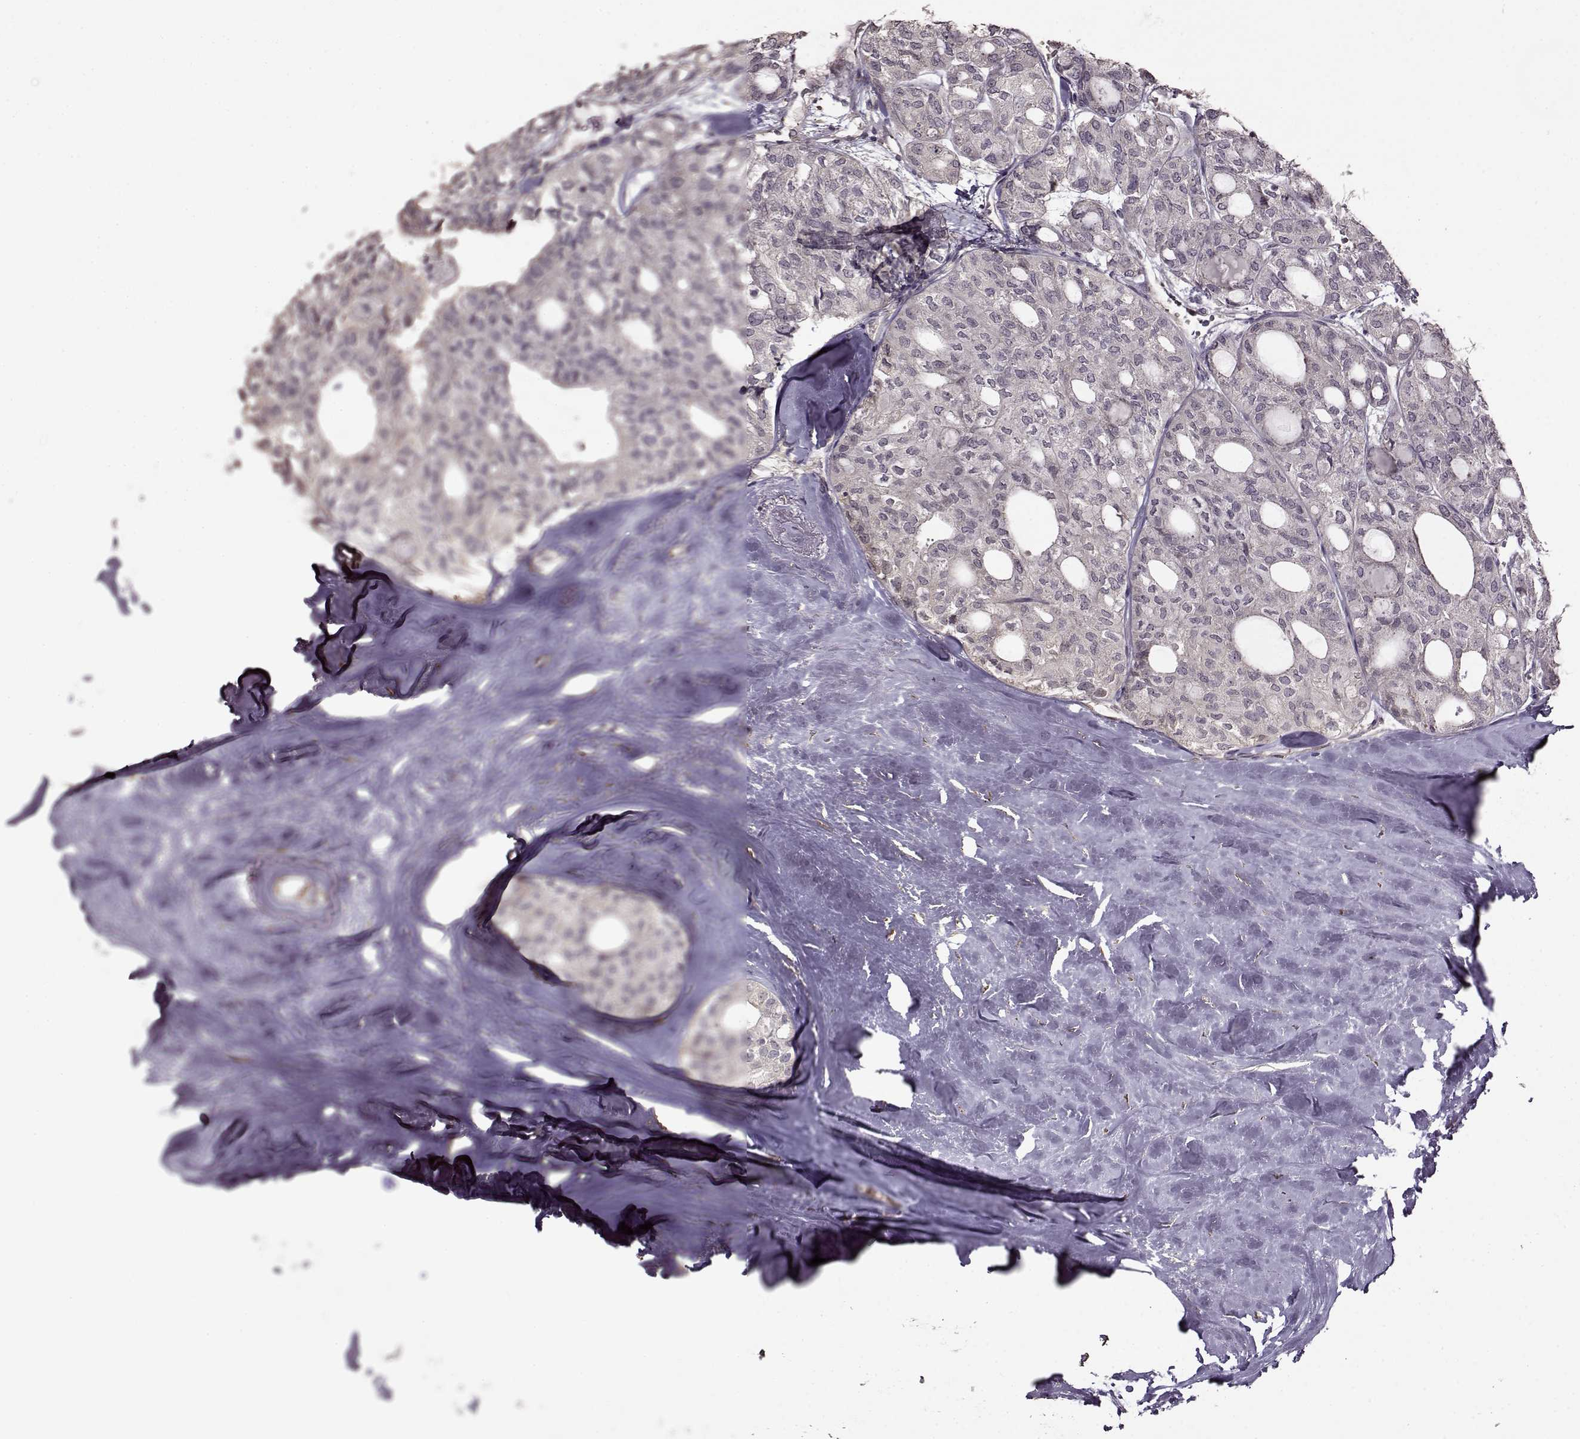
{"staining": {"intensity": "negative", "quantity": "none", "location": "none"}, "tissue": "thyroid cancer", "cell_type": "Tumor cells", "image_type": "cancer", "snomed": [{"axis": "morphology", "description": "Follicular adenoma carcinoma, NOS"}, {"axis": "topography", "description": "Thyroid gland"}], "caption": "Human thyroid cancer (follicular adenoma carcinoma) stained for a protein using immunohistochemistry (IHC) demonstrates no positivity in tumor cells.", "gene": "FSHB", "patient": {"sex": "male", "age": 75}}